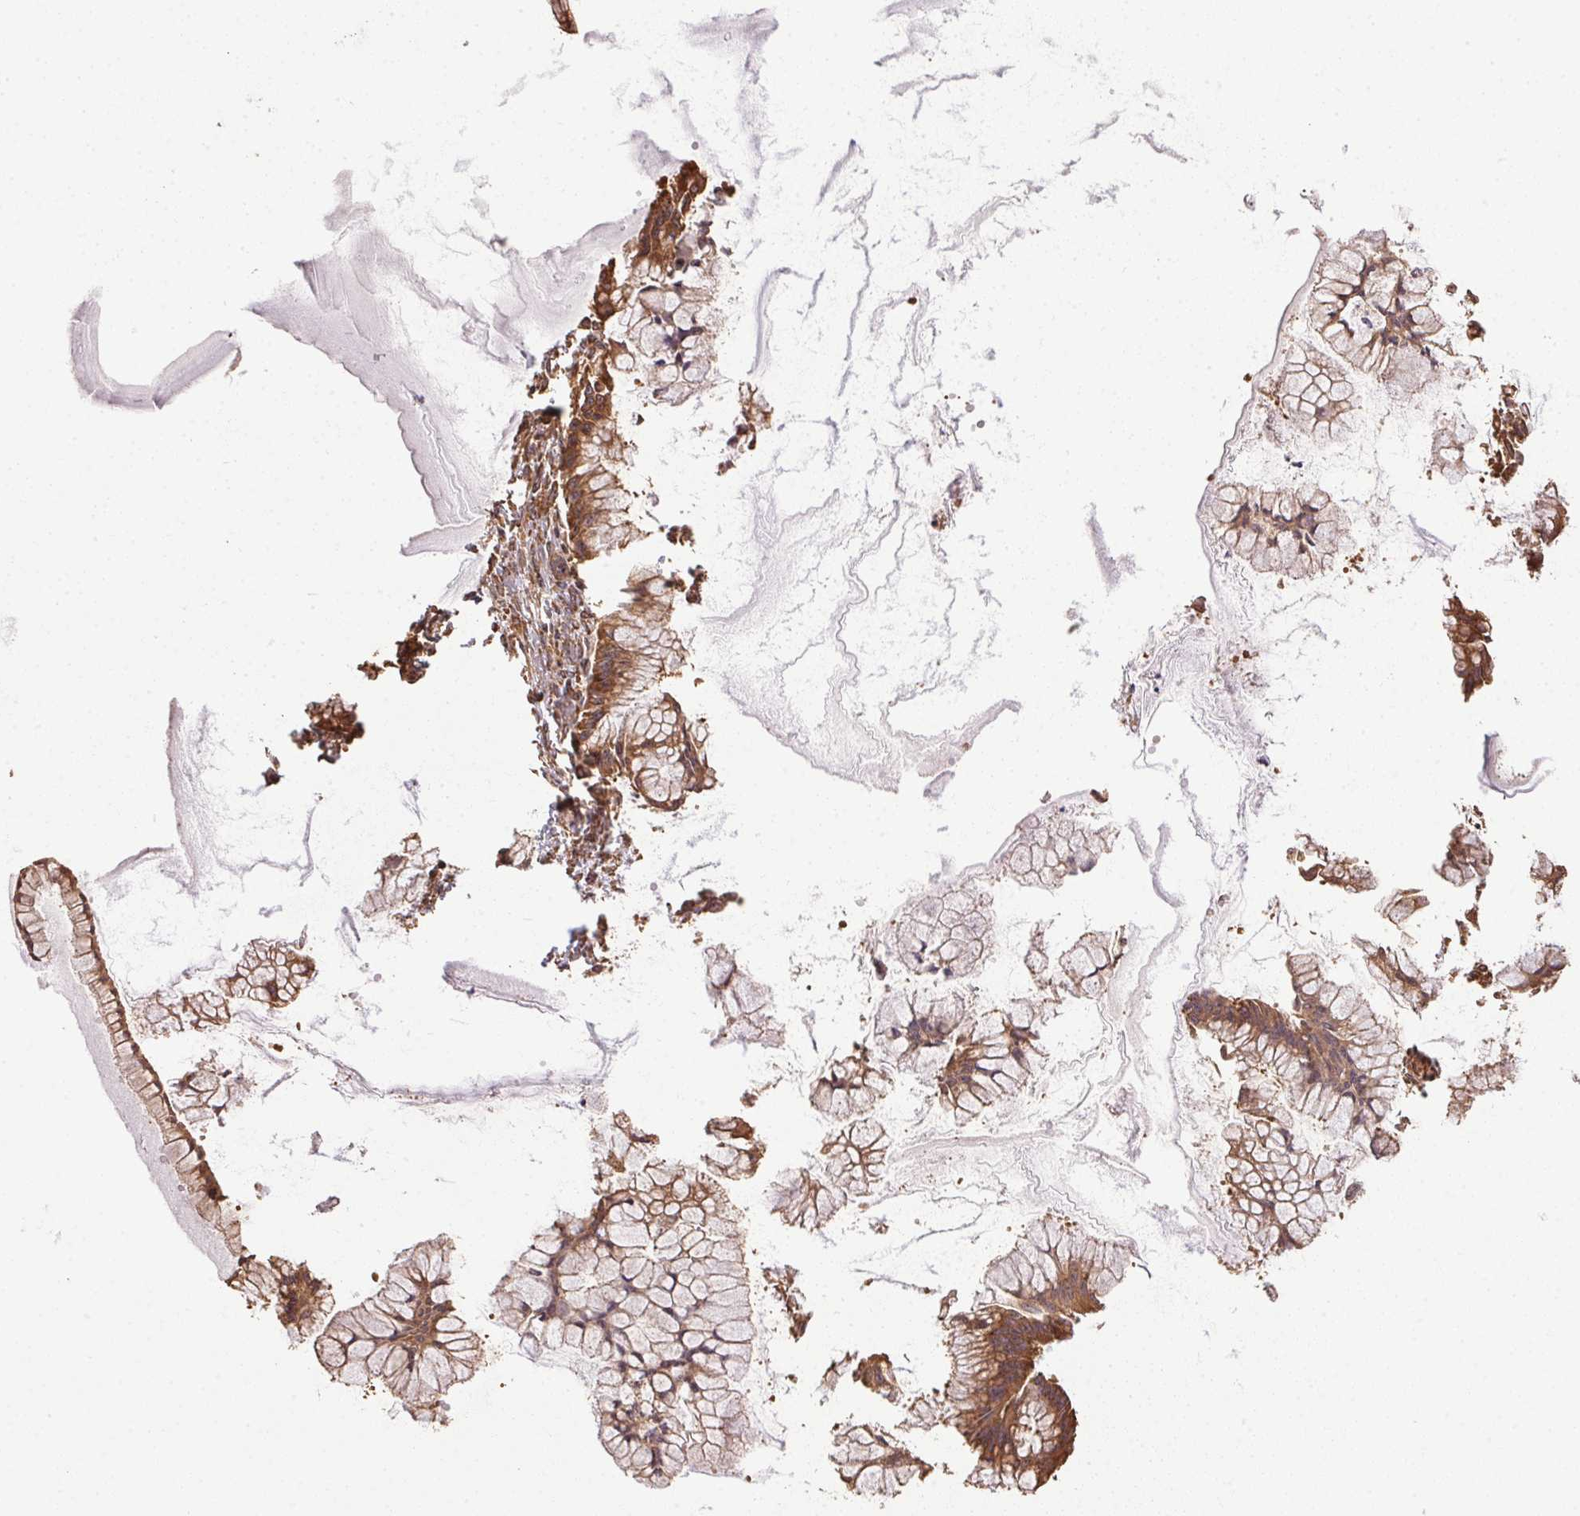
{"staining": {"intensity": "moderate", "quantity": ">75%", "location": "cytoplasmic/membranous"}, "tissue": "ovarian cancer", "cell_type": "Tumor cells", "image_type": "cancer", "snomed": [{"axis": "morphology", "description": "Cystadenocarcinoma, mucinous, NOS"}, {"axis": "topography", "description": "Ovary"}], "caption": "Human ovarian cancer (mucinous cystadenocarcinoma) stained with a protein marker reveals moderate staining in tumor cells.", "gene": "EIF2S1", "patient": {"sex": "female", "age": 41}}